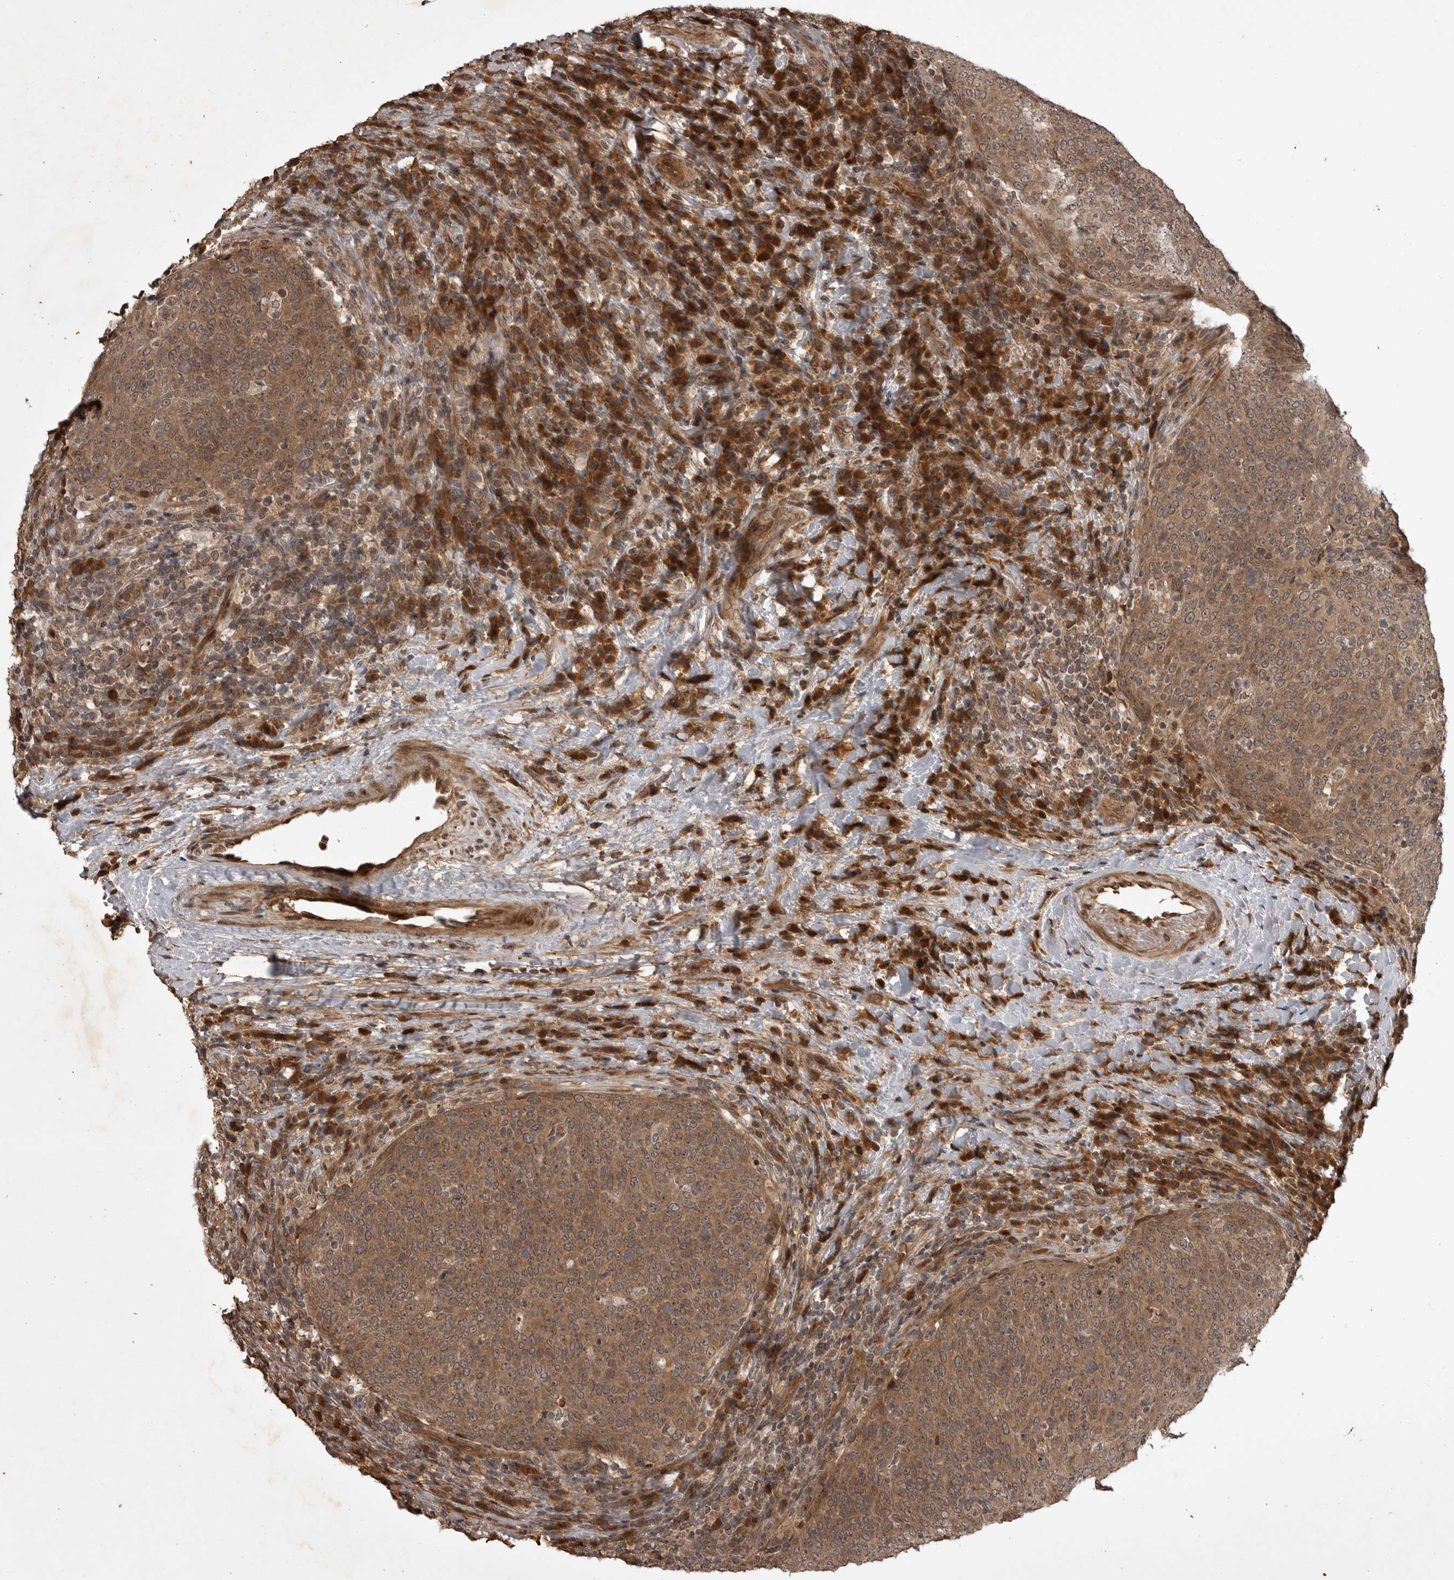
{"staining": {"intensity": "moderate", "quantity": ">75%", "location": "cytoplasmic/membranous,nuclear"}, "tissue": "head and neck cancer", "cell_type": "Tumor cells", "image_type": "cancer", "snomed": [{"axis": "morphology", "description": "Squamous cell carcinoma, NOS"}, {"axis": "morphology", "description": "Squamous cell carcinoma, metastatic, NOS"}, {"axis": "topography", "description": "Lymph node"}, {"axis": "topography", "description": "Head-Neck"}], "caption": "Squamous cell carcinoma (head and neck) stained for a protein (brown) displays moderate cytoplasmic/membranous and nuclear positive staining in approximately >75% of tumor cells.", "gene": "AKAP7", "patient": {"sex": "male", "age": 62}}